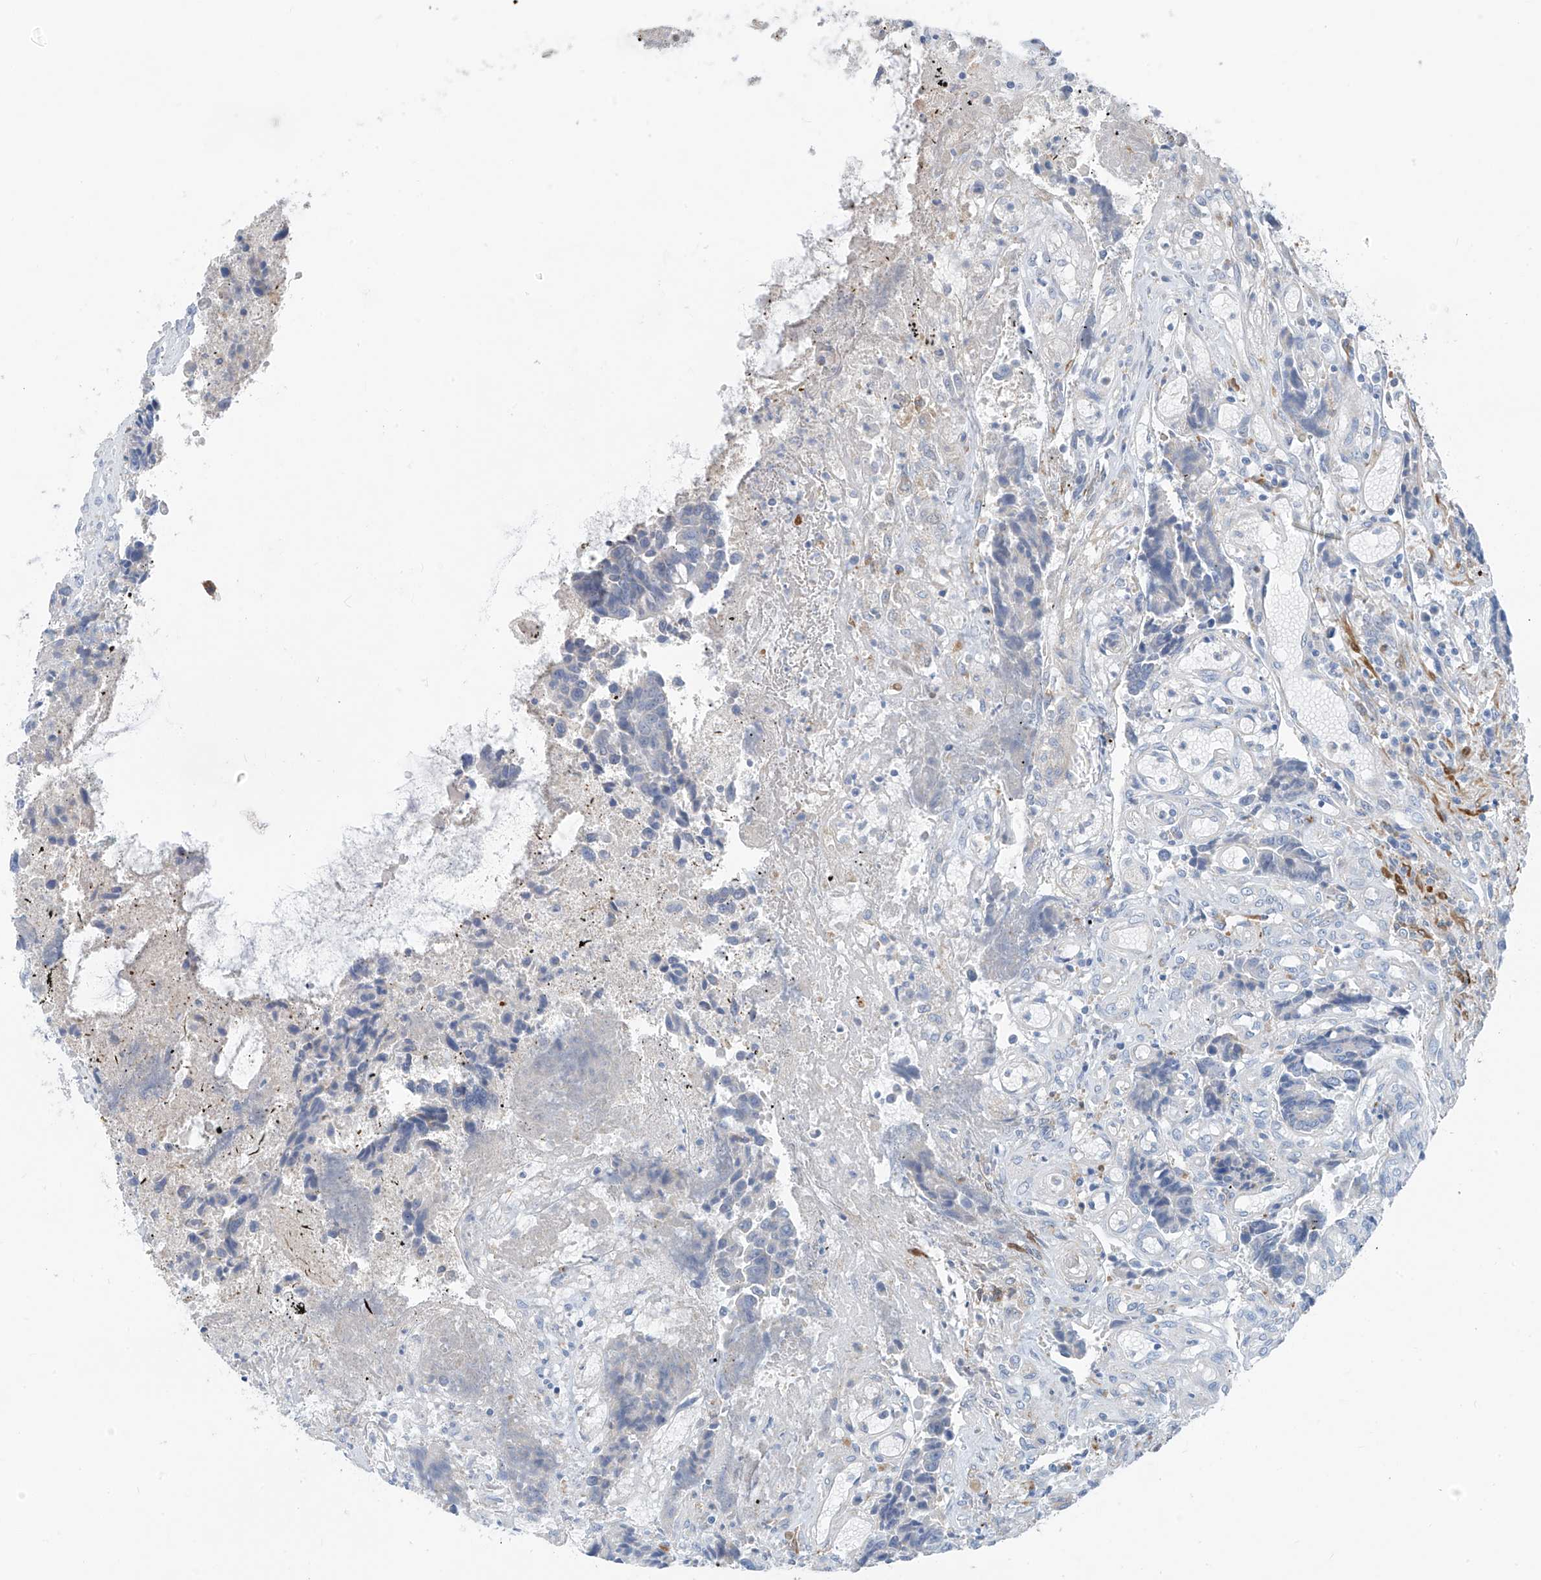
{"staining": {"intensity": "negative", "quantity": "none", "location": "none"}, "tissue": "colorectal cancer", "cell_type": "Tumor cells", "image_type": "cancer", "snomed": [{"axis": "morphology", "description": "Adenocarcinoma, NOS"}, {"axis": "topography", "description": "Rectum"}], "caption": "An IHC histopathology image of colorectal adenocarcinoma is shown. There is no staining in tumor cells of colorectal adenocarcinoma.", "gene": "GLMP", "patient": {"sex": "male", "age": 84}}